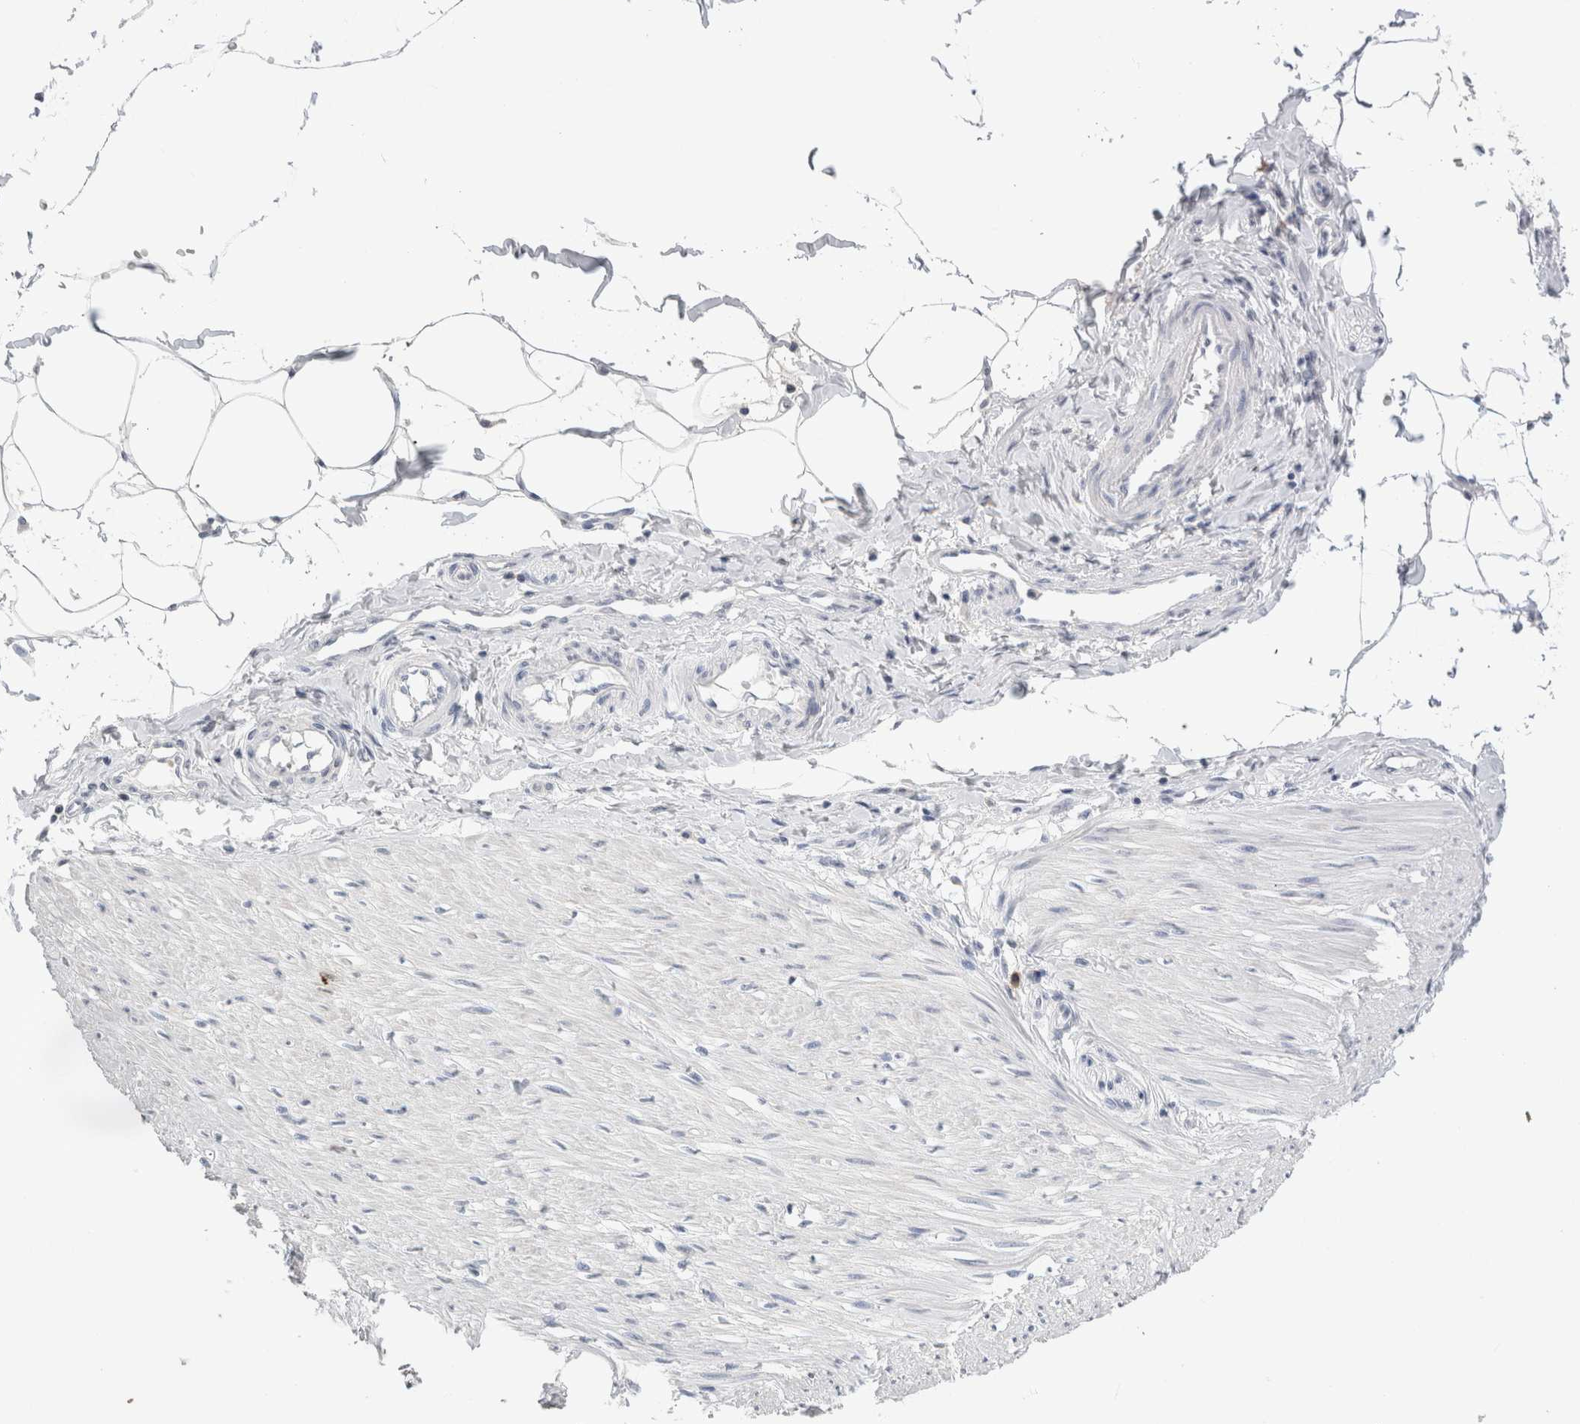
{"staining": {"intensity": "negative", "quantity": "none", "location": "none"}, "tissue": "adipose tissue", "cell_type": "Adipocytes", "image_type": "normal", "snomed": [{"axis": "morphology", "description": "Normal tissue, NOS"}, {"axis": "morphology", "description": "Adenocarcinoma, NOS"}, {"axis": "topography", "description": "Colon"}, {"axis": "topography", "description": "Peripheral nerve tissue"}], "caption": "IHC of normal human adipose tissue exhibits no staining in adipocytes. Brightfield microscopy of immunohistochemistry stained with DAB (3,3'-diaminobenzidine) (brown) and hematoxylin (blue), captured at high magnification.", "gene": "LAMP3", "patient": {"sex": "male", "age": 14}}